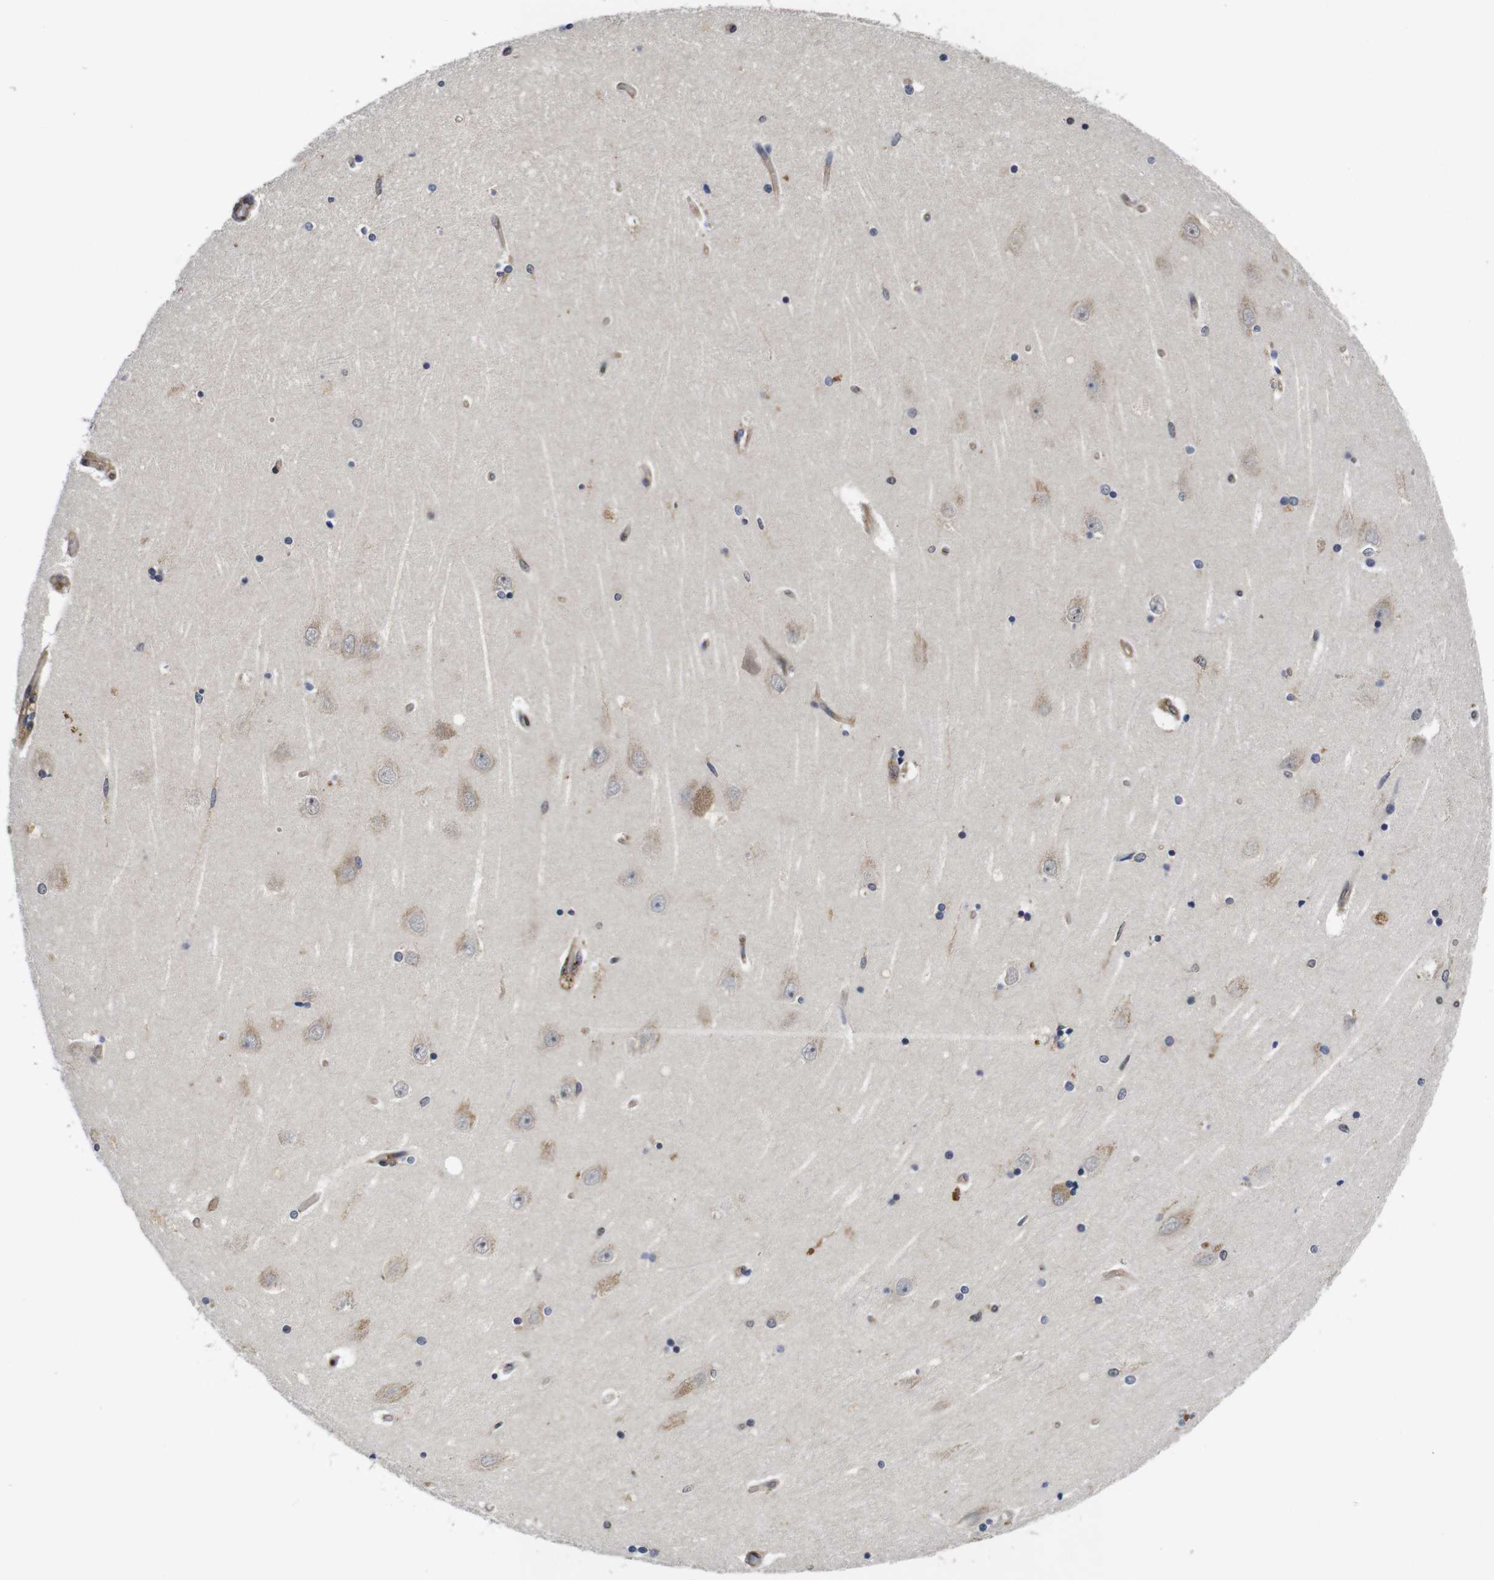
{"staining": {"intensity": "moderate", "quantity": "<25%", "location": "cytoplasmic/membranous,nuclear"}, "tissue": "hippocampus", "cell_type": "Glial cells", "image_type": "normal", "snomed": [{"axis": "morphology", "description": "Normal tissue, NOS"}, {"axis": "topography", "description": "Hippocampus"}], "caption": "Hippocampus stained for a protein (brown) exhibits moderate cytoplasmic/membranous,nuclear positive staining in approximately <25% of glial cells.", "gene": "SUMO3", "patient": {"sex": "female", "age": 54}}